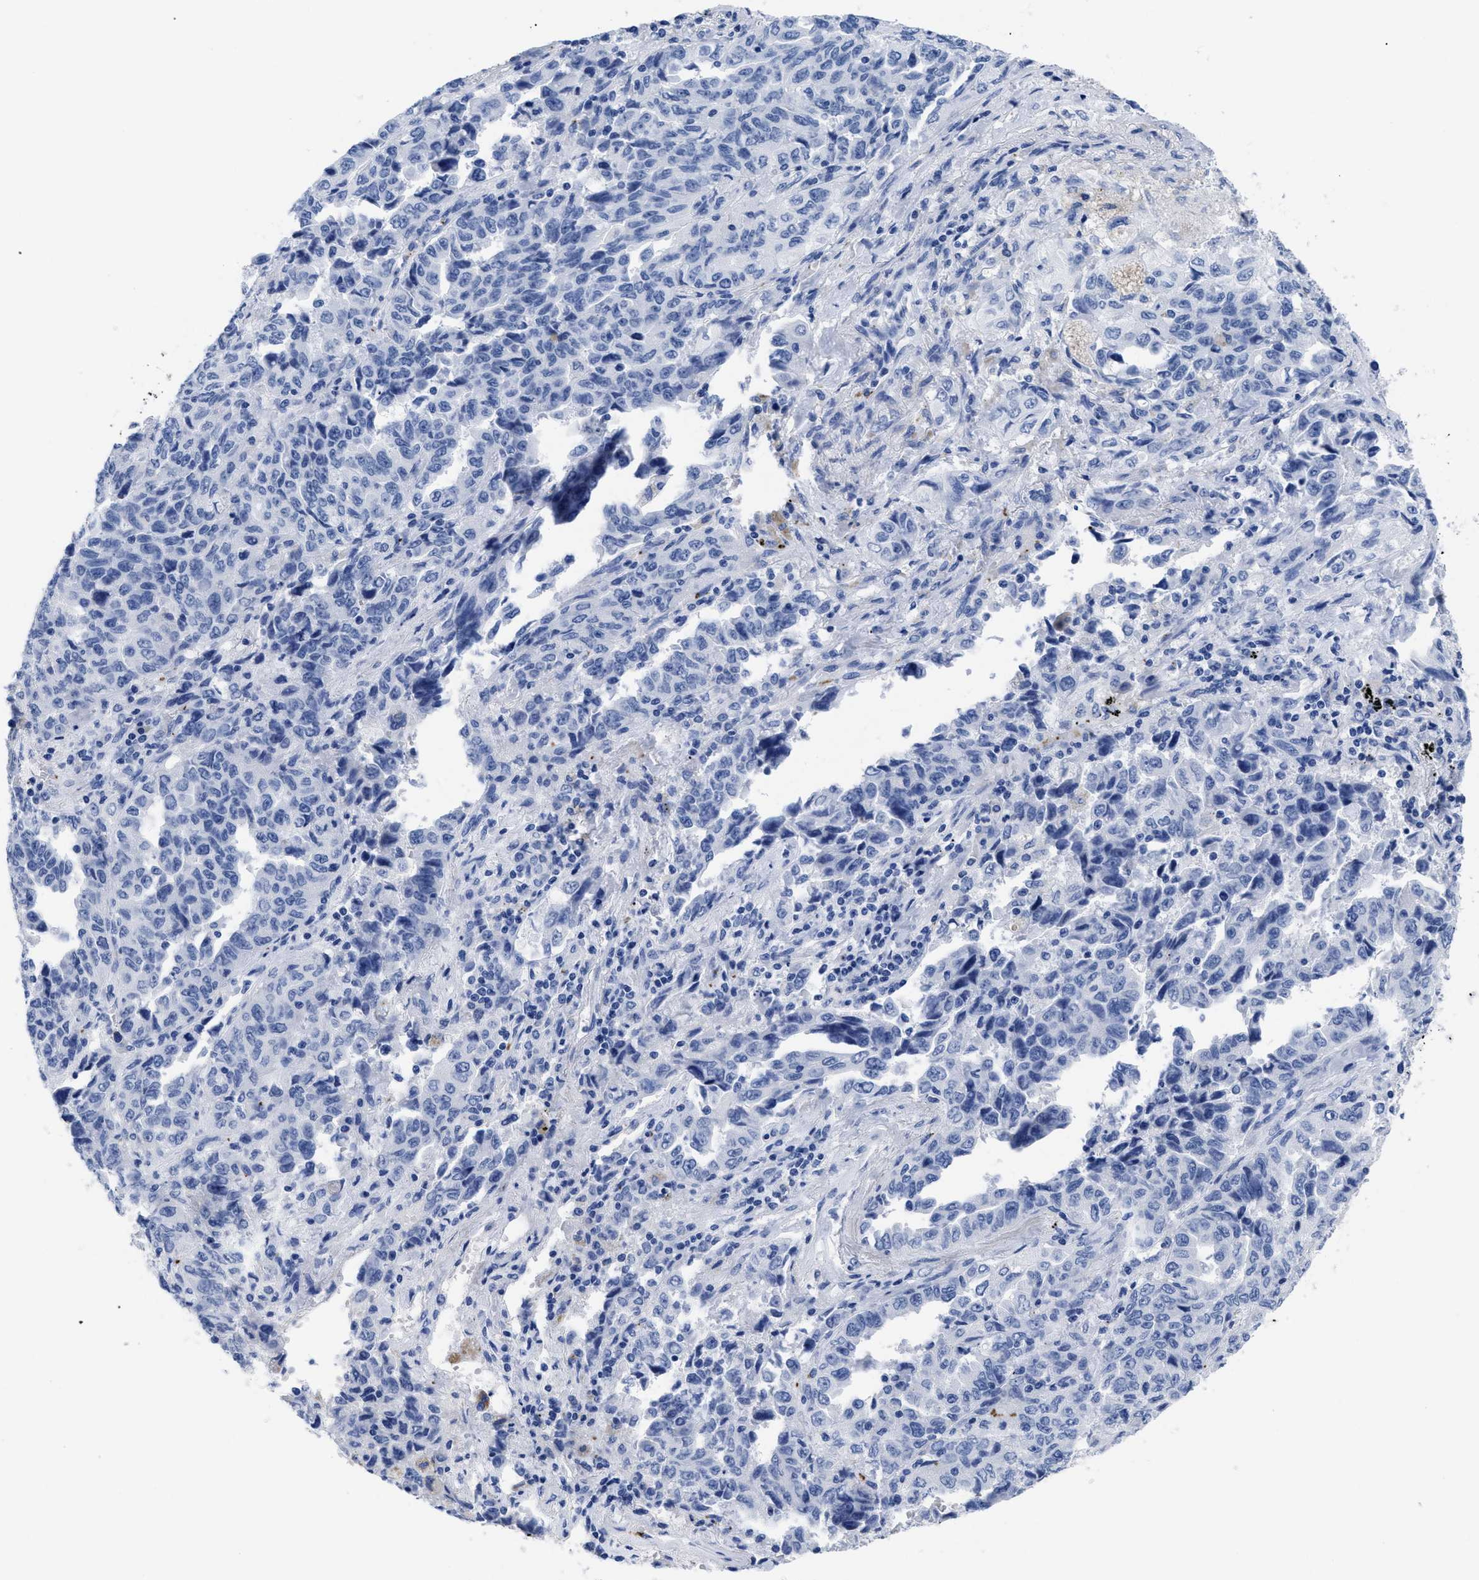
{"staining": {"intensity": "negative", "quantity": "none", "location": "none"}, "tissue": "lung cancer", "cell_type": "Tumor cells", "image_type": "cancer", "snomed": [{"axis": "morphology", "description": "Adenocarcinoma, NOS"}, {"axis": "topography", "description": "Lung"}], "caption": "Tumor cells are negative for protein expression in human lung adenocarcinoma.", "gene": "TREML1", "patient": {"sex": "female", "age": 51}}